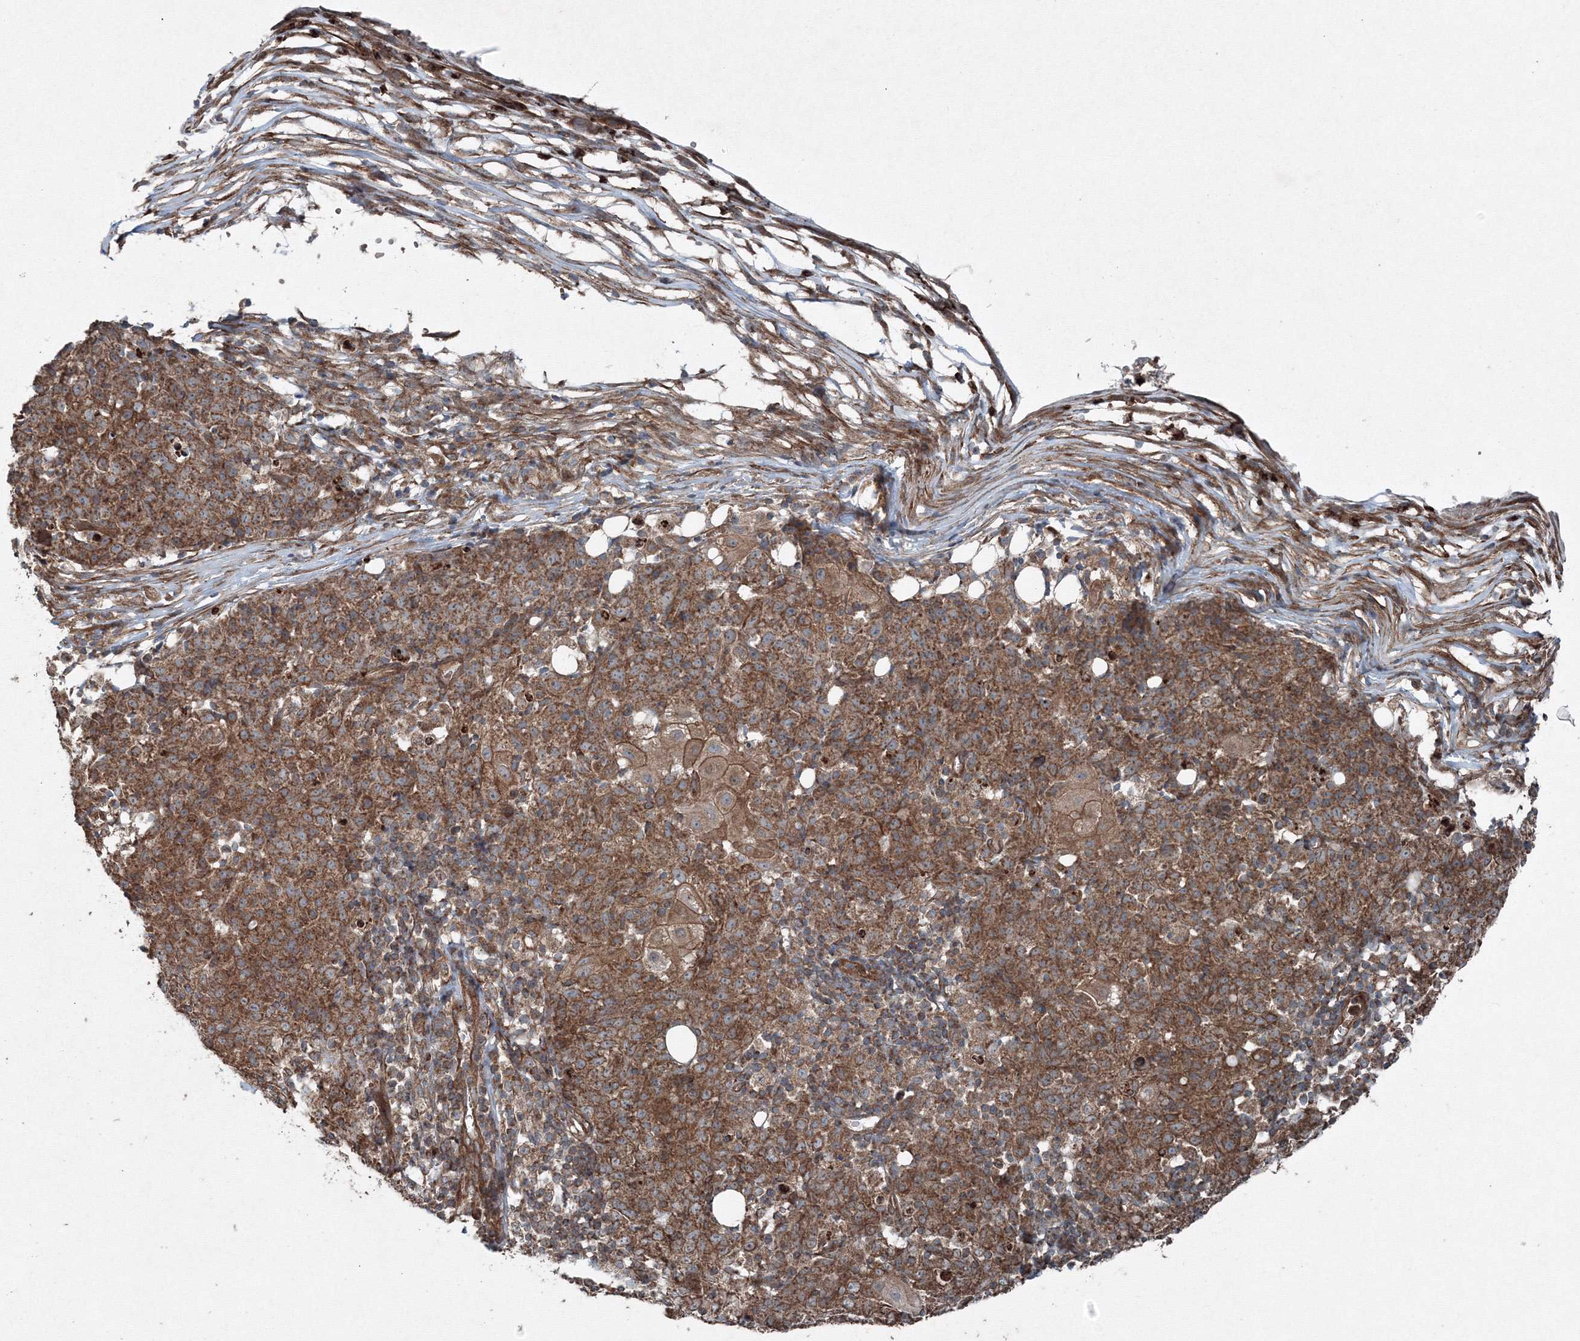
{"staining": {"intensity": "moderate", "quantity": ">75%", "location": "cytoplasmic/membranous"}, "tissue": "ovarian cancer", "cell_type": "Tumor cells", "image_type": "cancer", "snomed": [{"axis": "morphology", "description": "Carcinoma, endometroid"}, {"axis": "topography", "description": "Ovary"}], "caption": "This photomicrograph demonstrates ovarian endometroid carcinoma stained with immunohistochemistry (IHC) to label a protein in brown. The cytoplasmic/membranous of tumor cells show moderate positivity for the protein. Nuclei are counter-stained blue.", "gene": "COPS7B", "patient": {"sex": "female", "age": 42}}